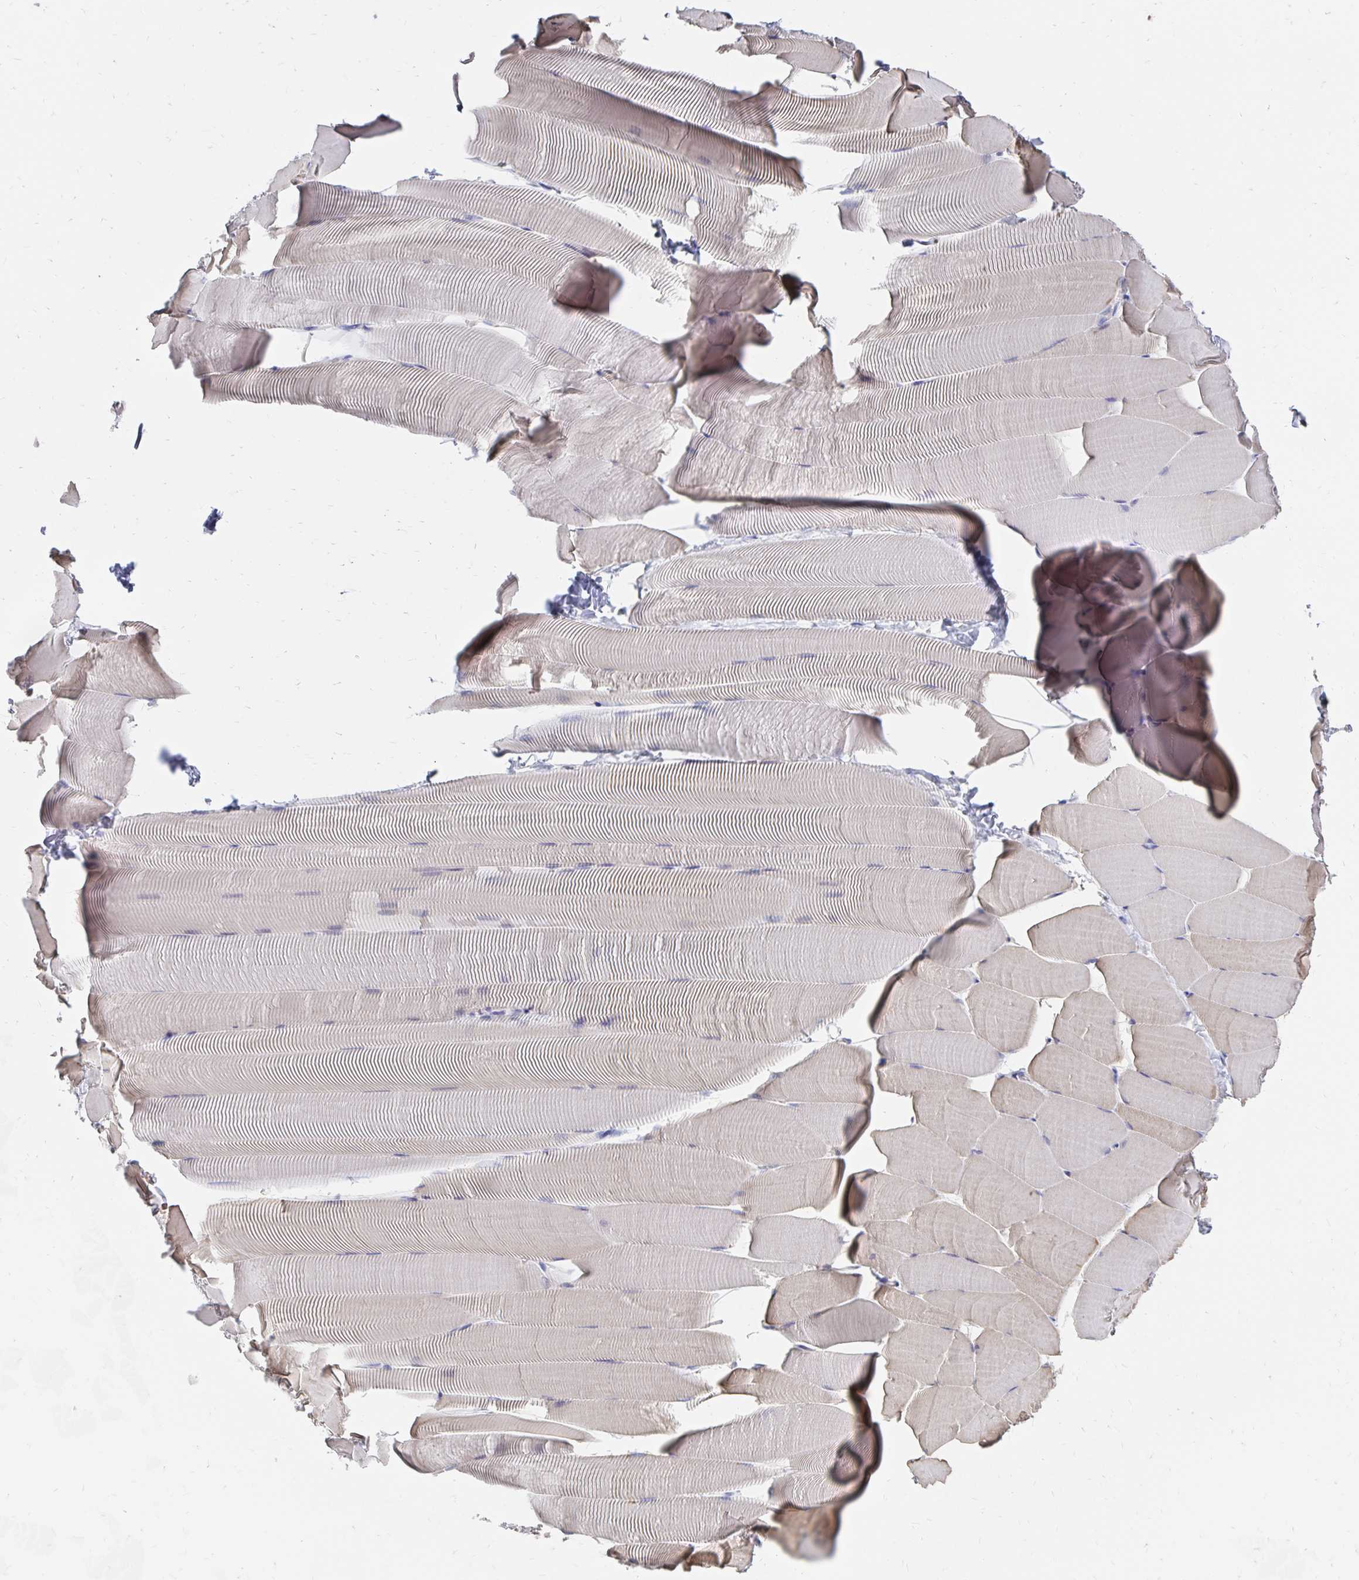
{"staining": {"intensity": "weak", "quantity": "<25%", "location": "cytoplasmic/membranous"}, "tissue": "skeletal muscle", "cell_type": "Myocytes", "image_type": "normal", "snomed": [{"axis": "morphology", "description": "Normal tissue, NOS"}, {"axis": "topography", "description": "Skeletal muscle"}], "caption": "High power microscopy histopathology image of an immunohistochemistry (IHC) histopathology image of unremarkable skeletal muscle, revealing no significant expression in myocytes. (DAB (3,3'-diaminobenzidine) immunohistochemistry with hematoxylin counter stain).", "gene": "KISS1", "patient": {"sex": "male", "age": 25}}